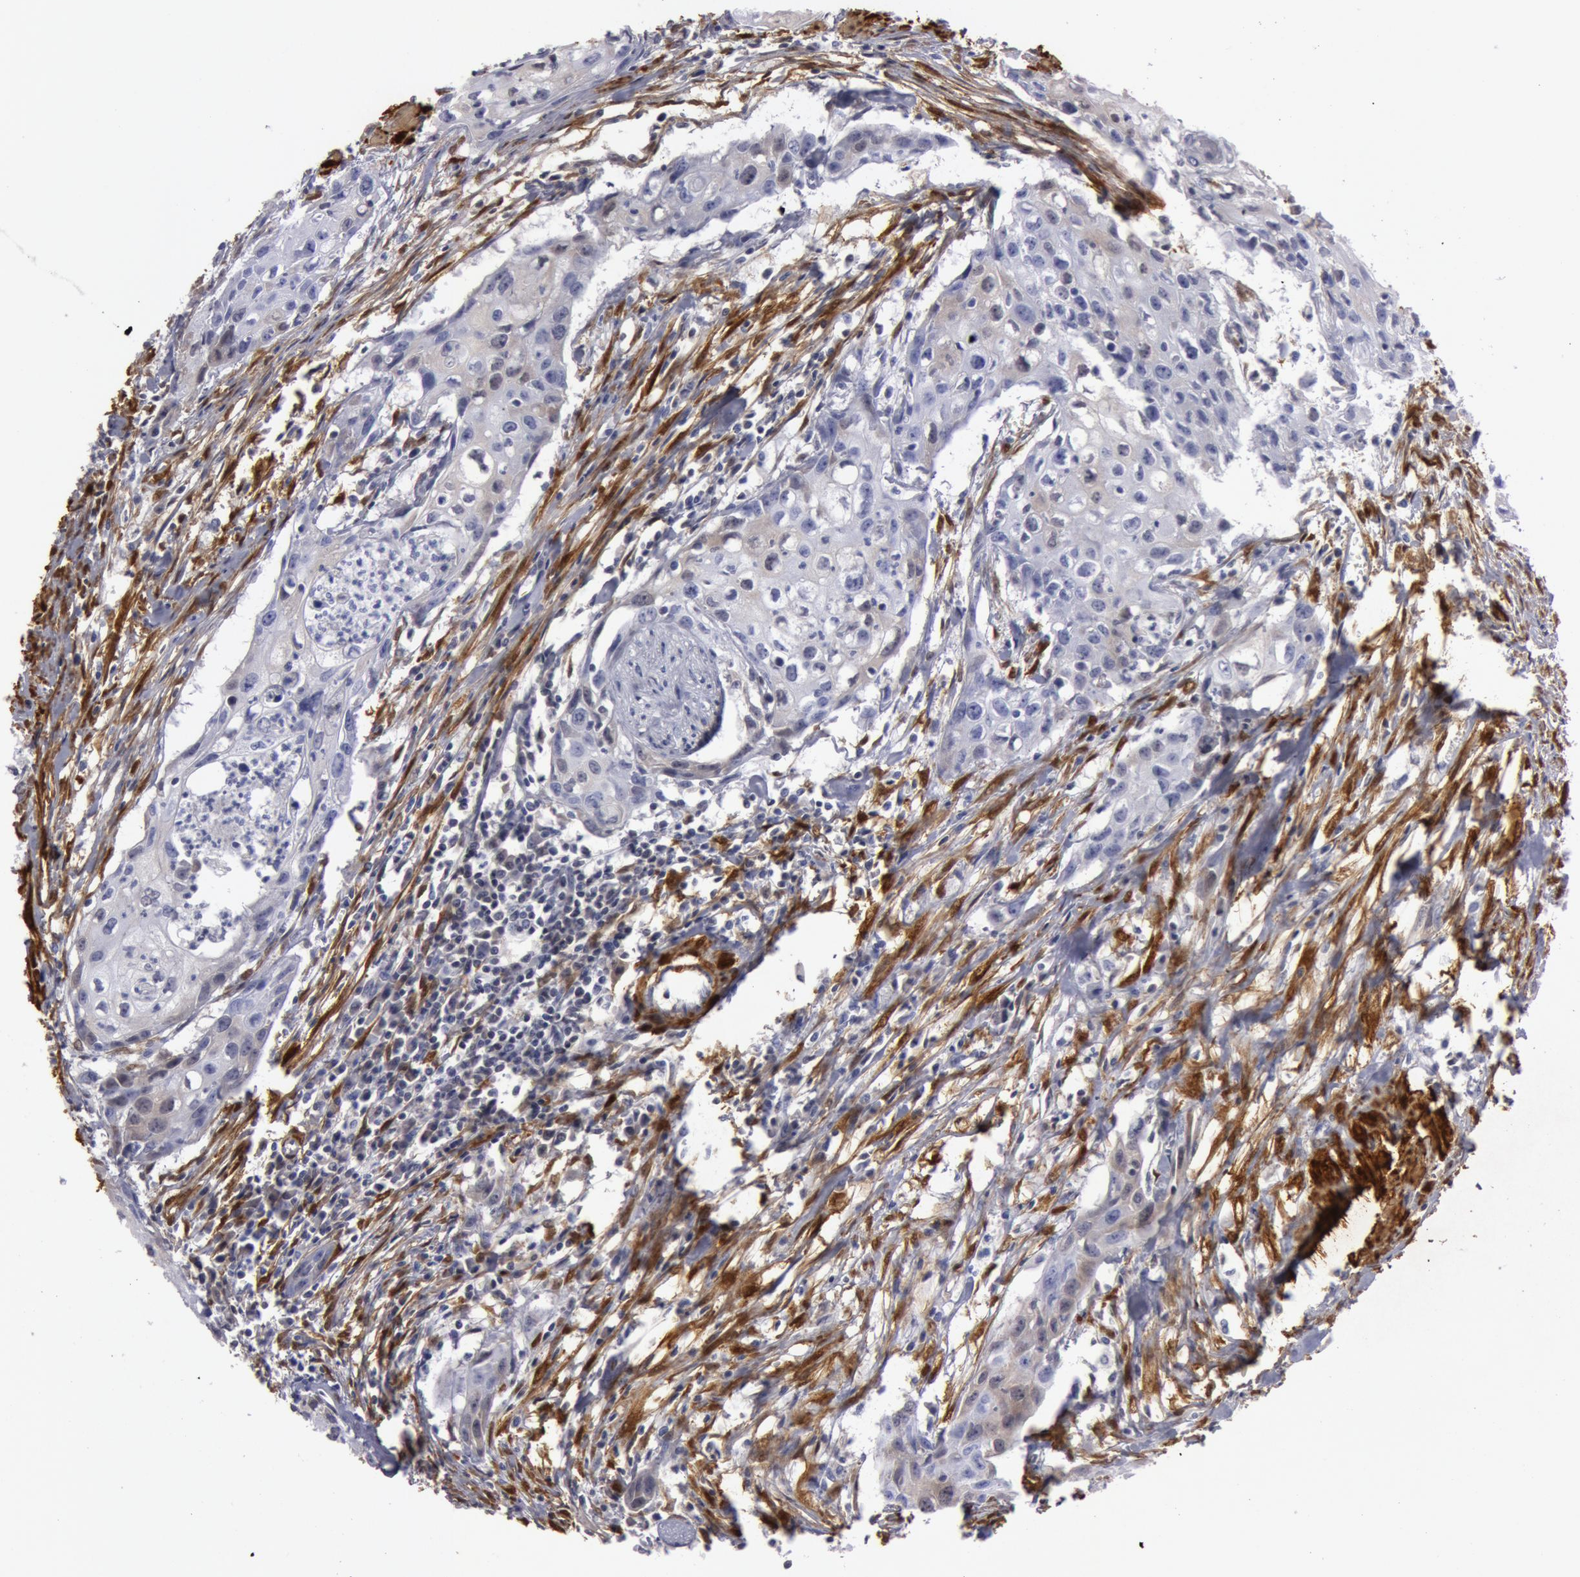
{"staining": {"intensity": "weak", "quantity": "<25%", "location": "cytoplasmic/membranous"}, "tissue": "urothelial cancer", "cell_type": "Tumor cells", "image_type": "cancer", "snomed": [{"axis": "morphology", "description": "Urothelial carcinoma, High grade"}, {"axis": "topography", "description": "Urinary bladder"}], "caption": "DAB (3,3'-diaminobenzidine) immunohistochemical staining of urothelial cancer displays no significant positivity in tumor cells. The staining was performed using DAB to visualize the protein expression in brown, while the nuclei were stained in blue with hematoxylin (Magnification: 20x).", "gene": "TAGLN", "patient": {"sex": "male", "age": 54}}